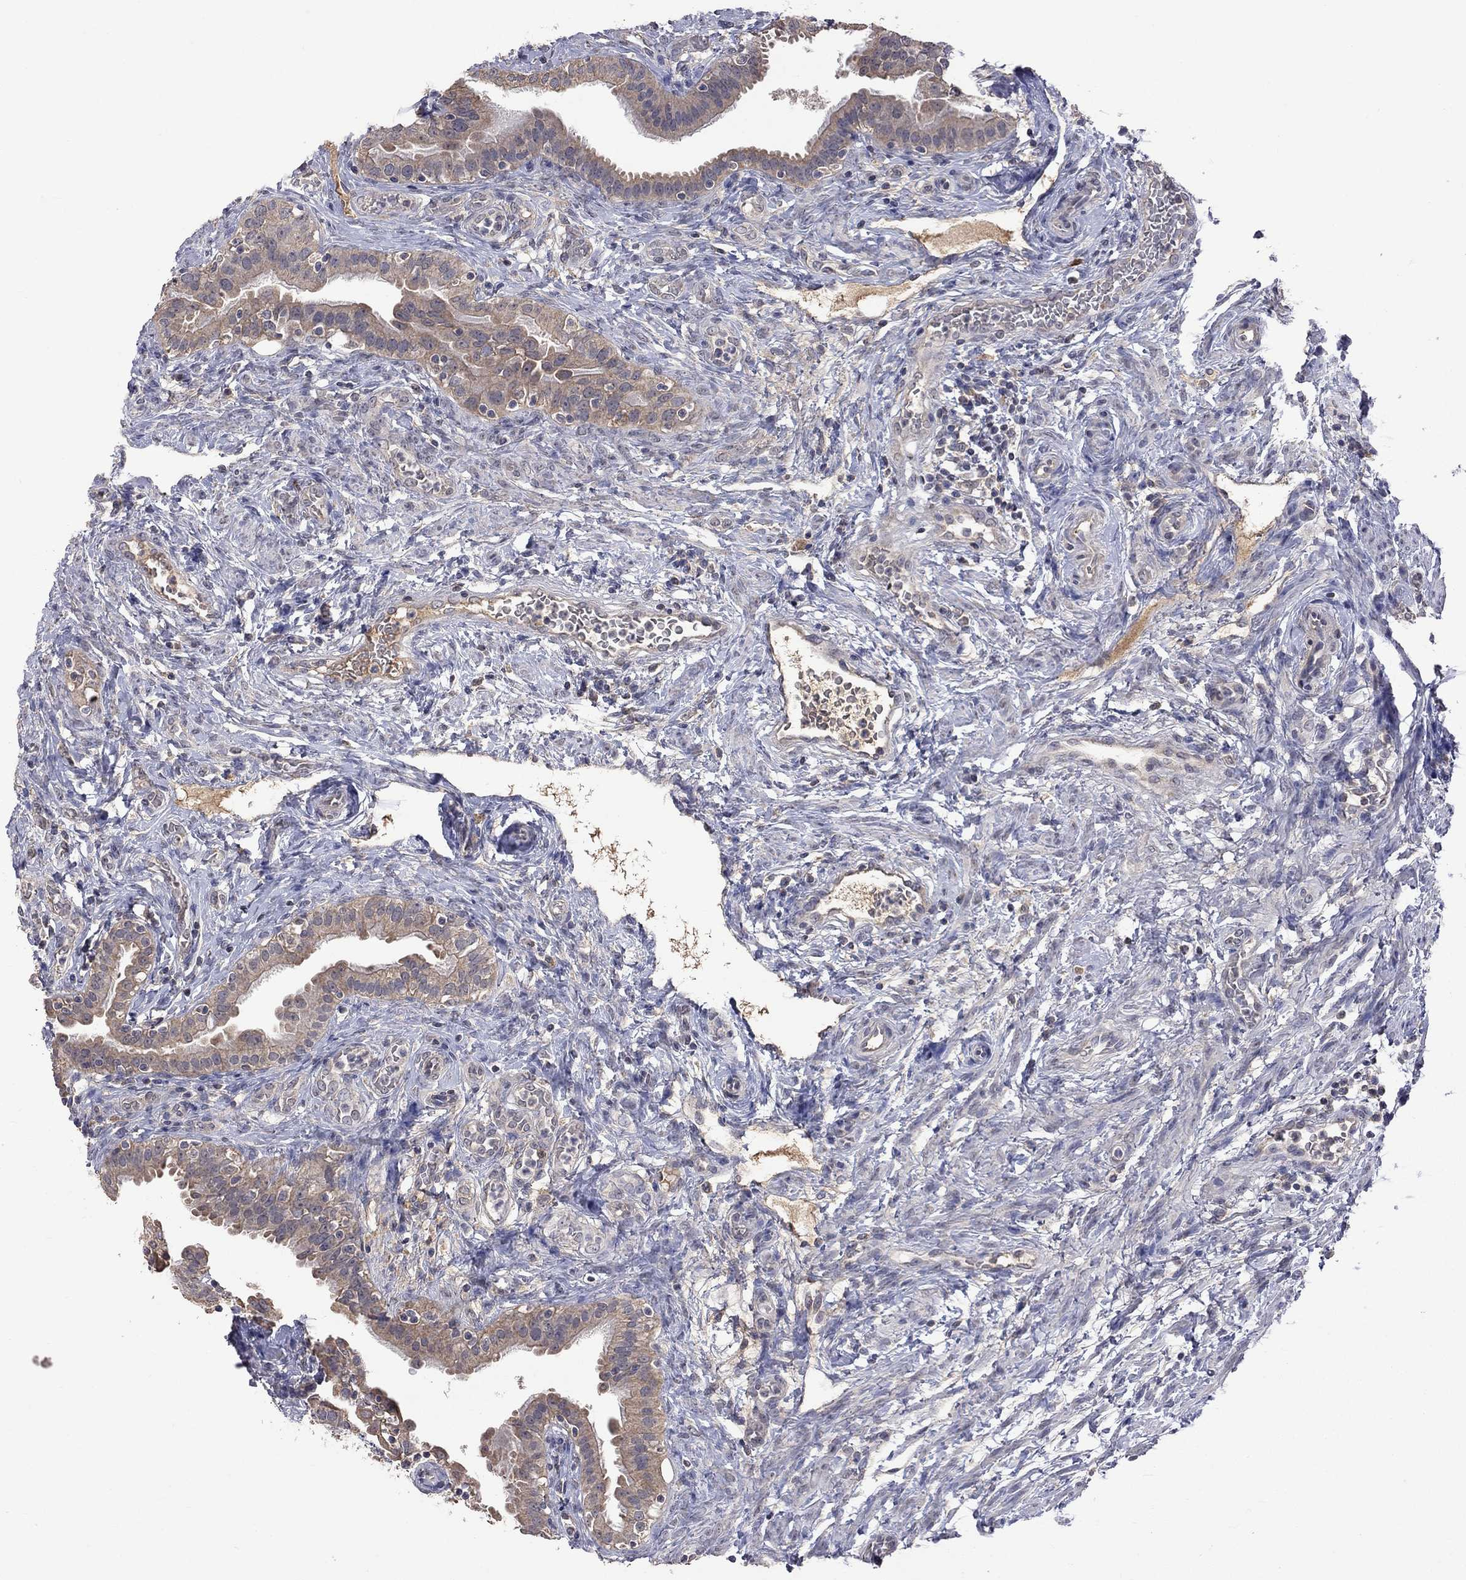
{"staining": {"intensity": "weak", "quantity": "25%-75%", "location": "cytoplasmic/membranous"}, "tissue": "fallopian tube", "cell_type": "Glandular cells", "image_type": "normal", "snomed": [{"axis": "morphology", "description": "Normal tissue, NOS"}, {"axis": "topography", "description": "Fallopian tube"}, {"axis": "topography", "description": "Ovary"}], "caption": "High-power microscopy captured an IHC photomicrograph of benign fallopian tube, revealing weak cytoplasmic/membranous staining in approximately 25%-75% of glandular cells.", "gene": "HTR6", "patient": {"sex": "female", "age": 41}}